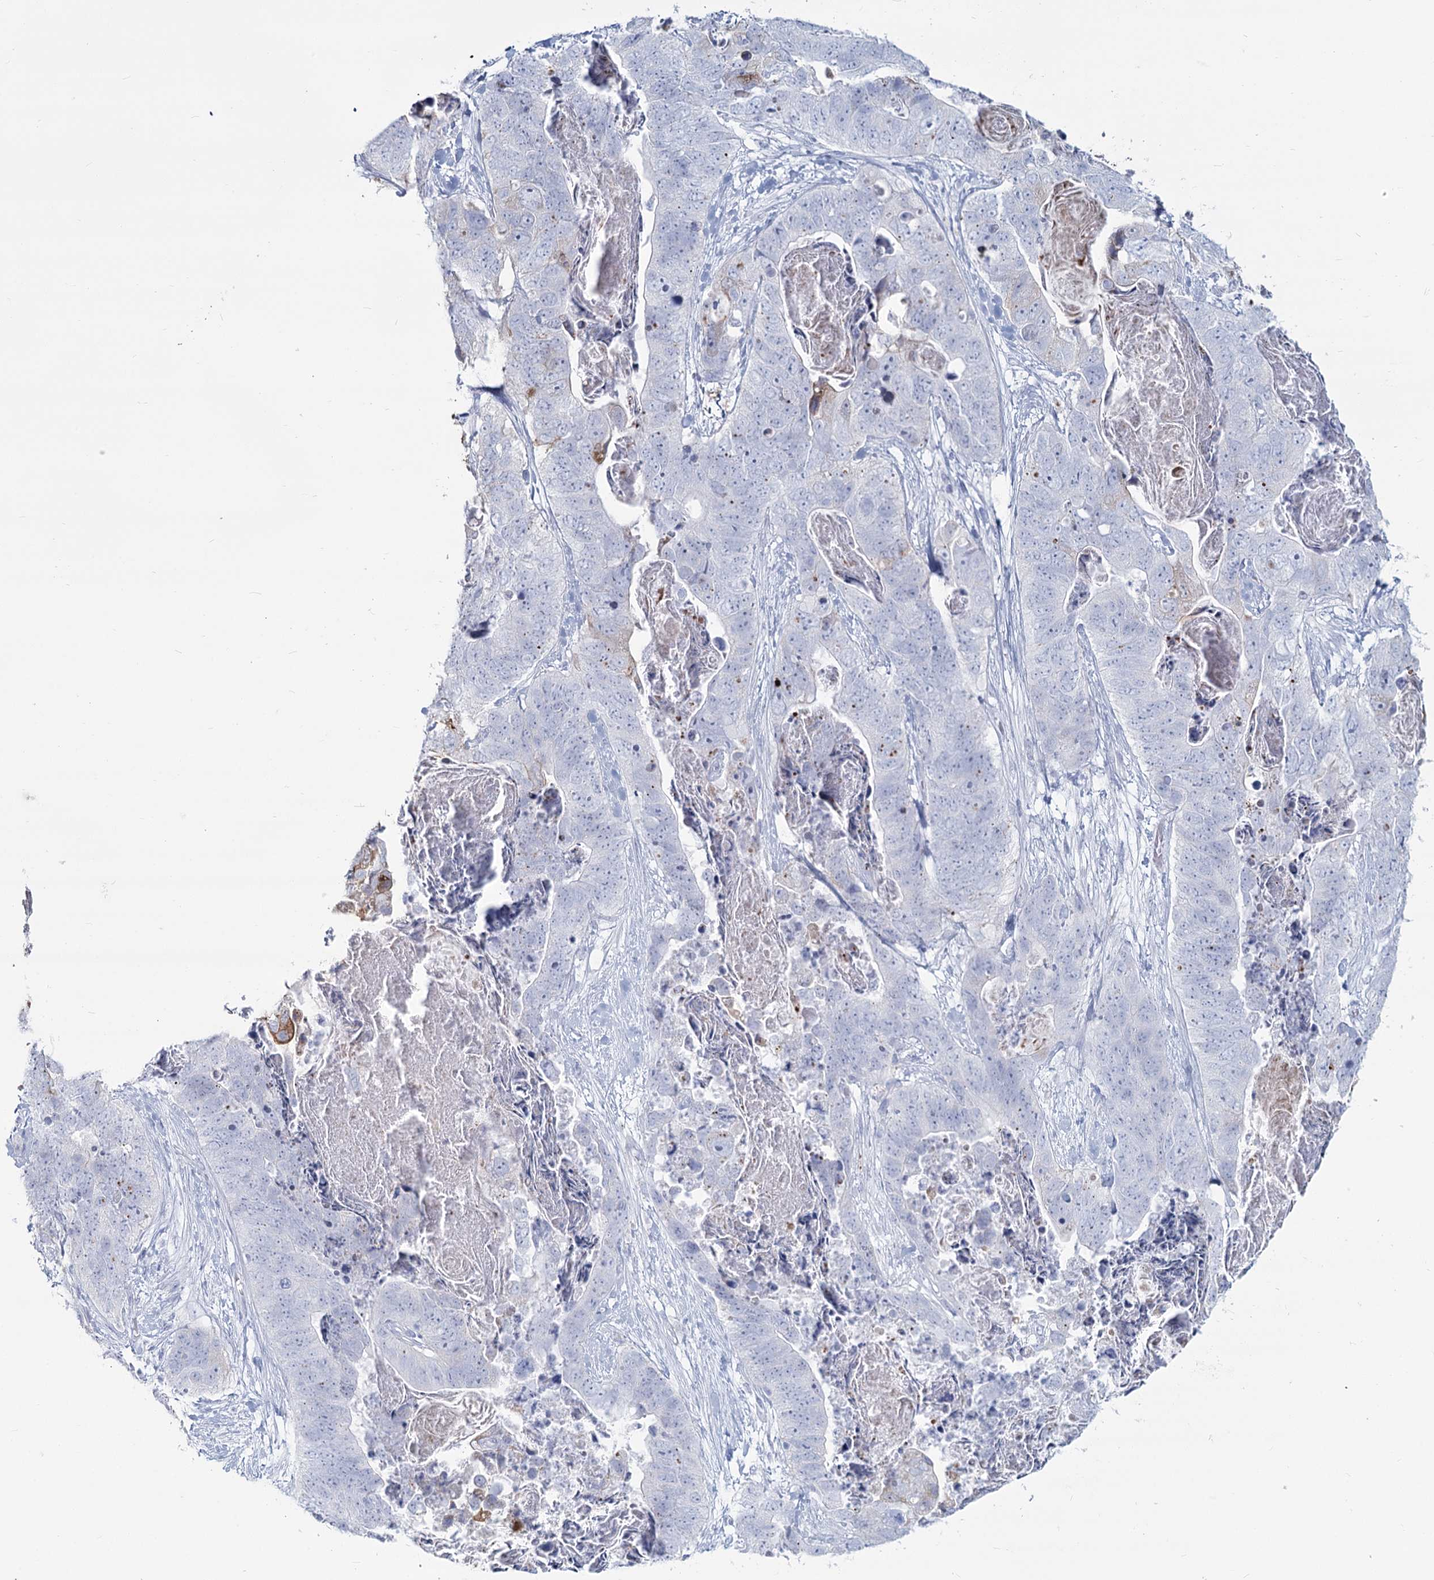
{"staining": {"intensity": "moderate", "quantity": "<25%", "location": "cytoplasmic/membranous"}, "tissue": "stomach cancer", "cell_type": "Tumor cells", "image_type": "cancer", "snomed": [{"axis": "morphology", "description": "Adenocarcinoma, NOS"}, {"axis": "topography", "description": "Stomach"}], "caption": "Immunohistochemical staining of human stomach cancer (adenocarcinoma) shows moderate cytoplasmic/membranous protein expression in about <25% of tumor cells.", "gene": "SLC6A19", "patient": {"sex": "female", "age": 89}}